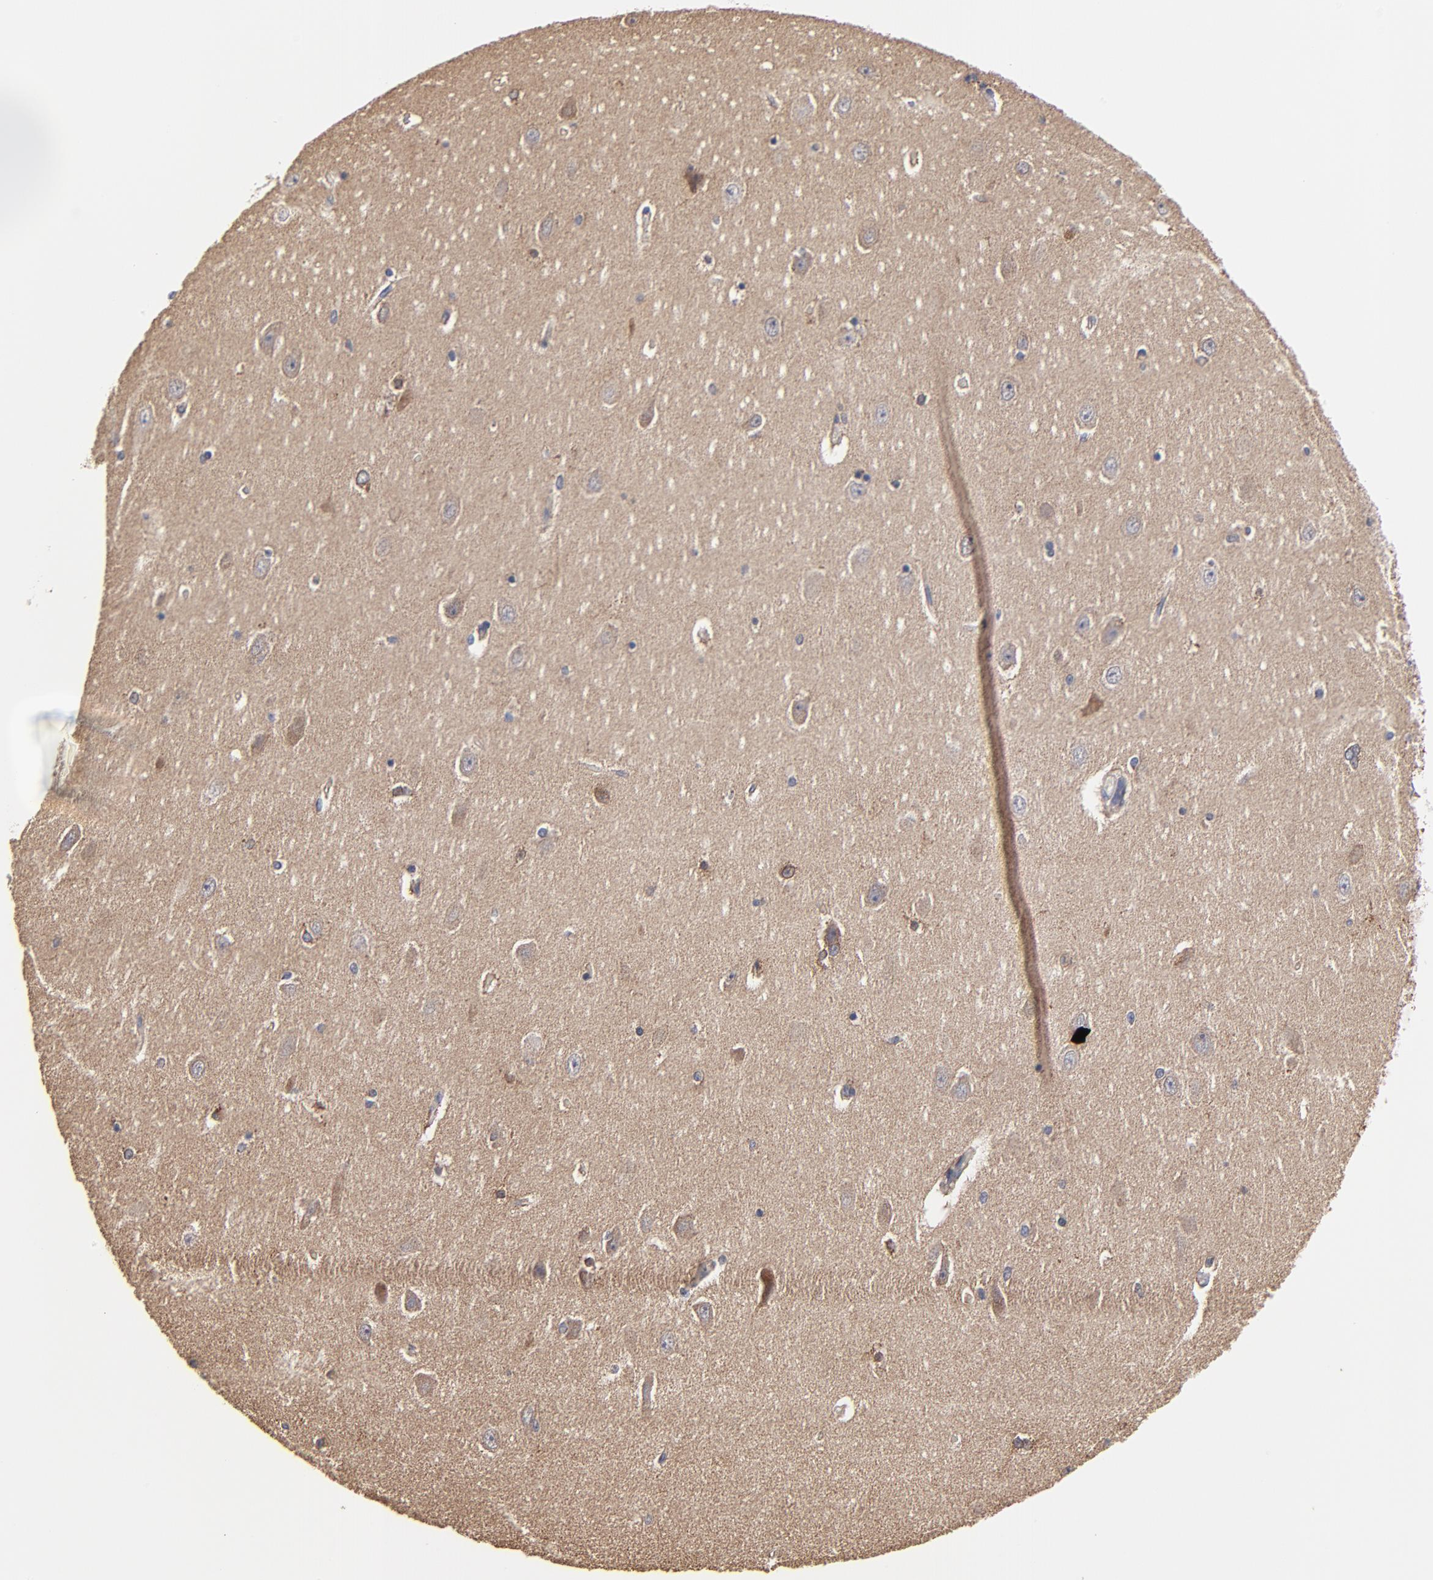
{"staining": {"intensity": "negative", "quantity": "none", "location": "none"}, "tissue": "hippocampus", "cell_type": "Glial cells", "image_type": "normal", "snomed": [{"axis": "morphology", "description": "Normal tissue, NOS"}, {"axis": "topography", "description": "Hippocampus"}], "caption": "Immunohistochemistry image of benign hippocampus stained for a protein (brown), which shows no positivity in glial cells.", "gene": "ZNF550", "patient": {"sex": "female", "age": 54}}